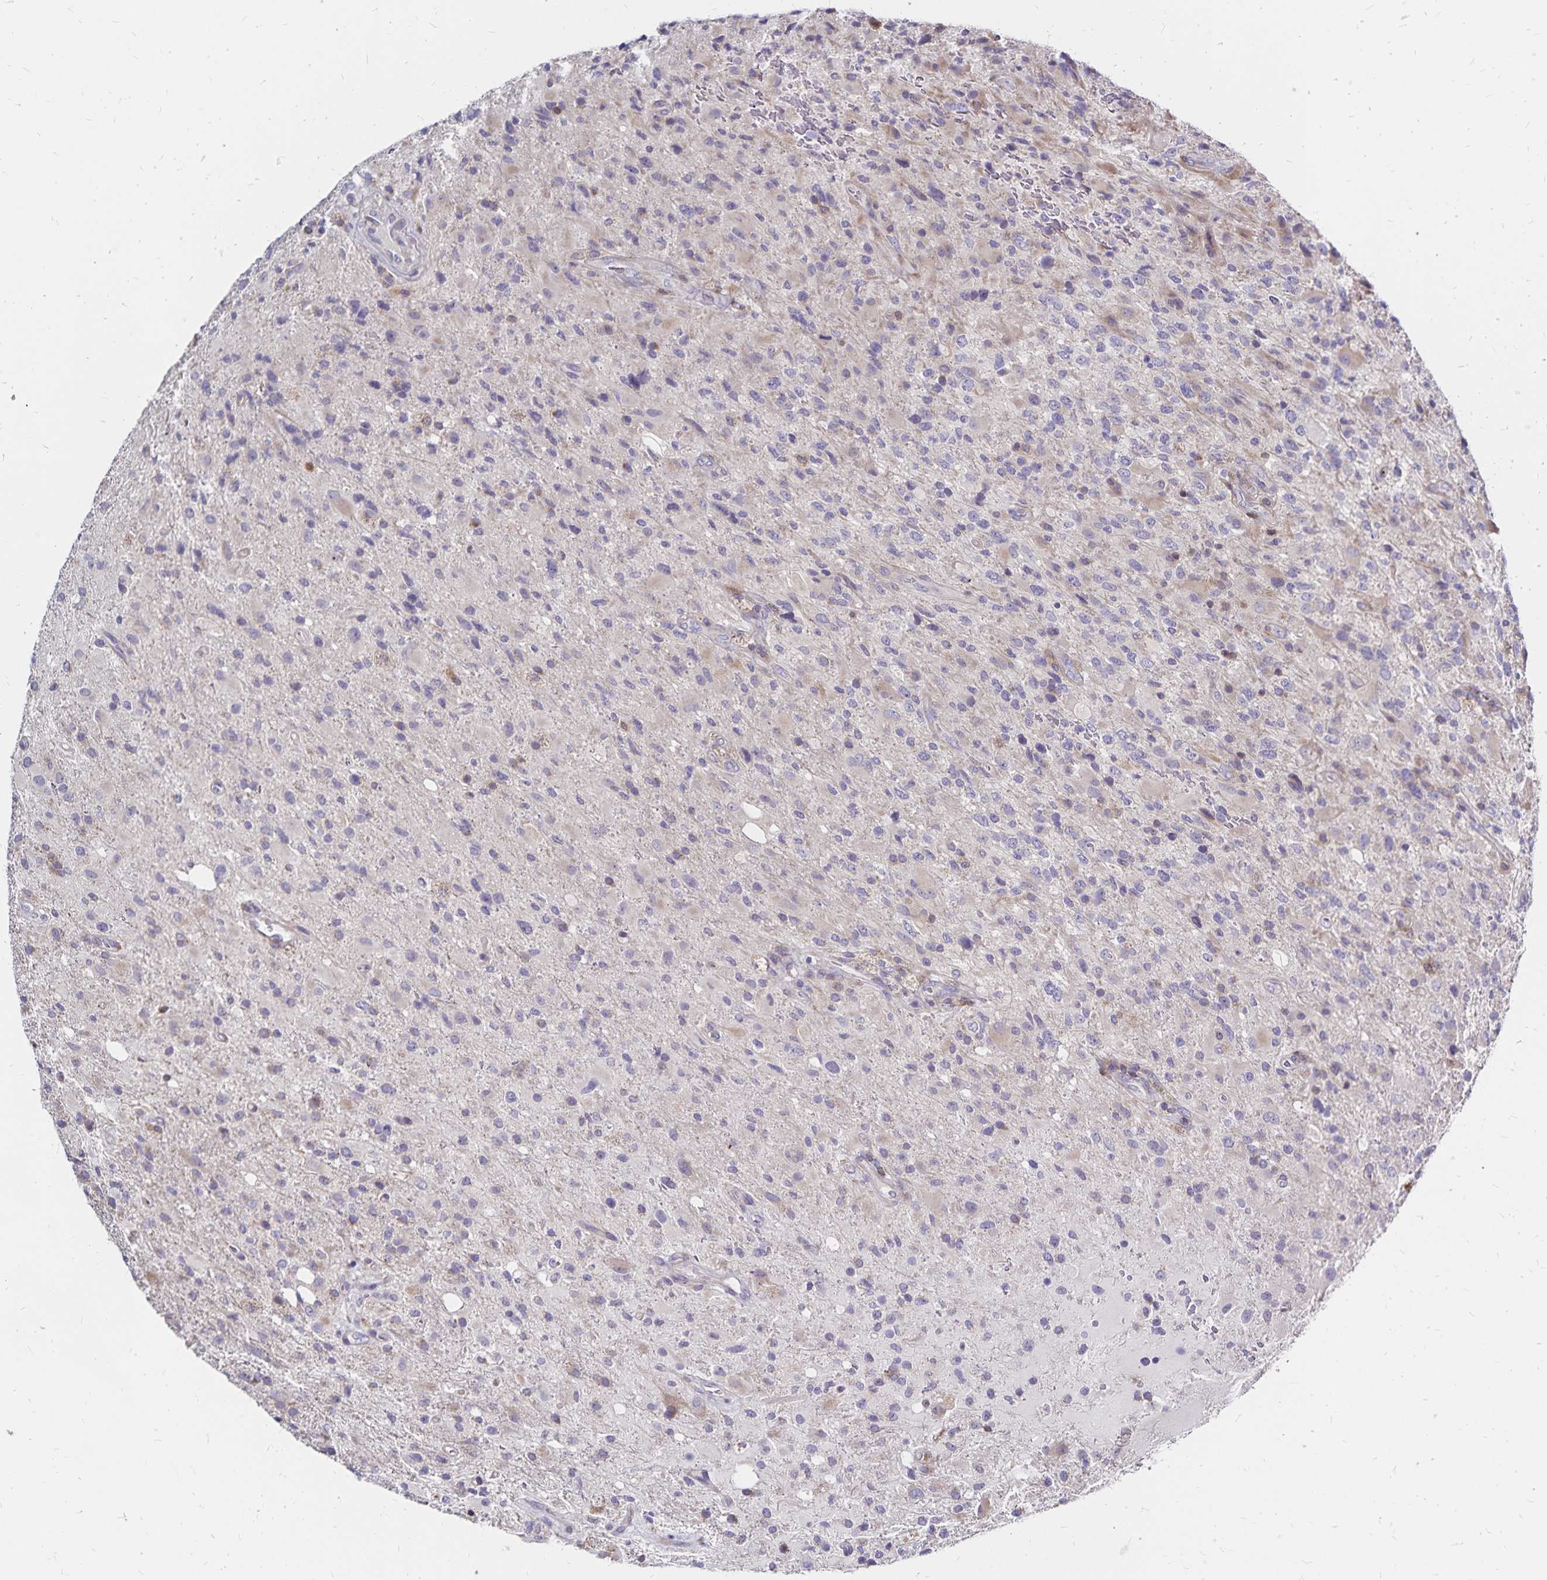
{"staining": {"intensity": "negative", "quantity": "none", "location": "none"}, "tissue": "glioma", "cell_type": "Tumor cells", "image_type": "cancer", "snomed": [{"axis": "morphology", "description": "Glioma, malignant, High grade"}, {"axis": "topography", "description": "Brain"}], "caption": "High magnification brightfield microscopy of high-grade glioma (malignant) stained with DAB (3,3'-diaminobenzidine) (brown) and counterstained with hematoxylin (blue): tumor cells show no significant positivity.", "gene": "NAGPA", "patient": {"sex": "male", "age": 53}}